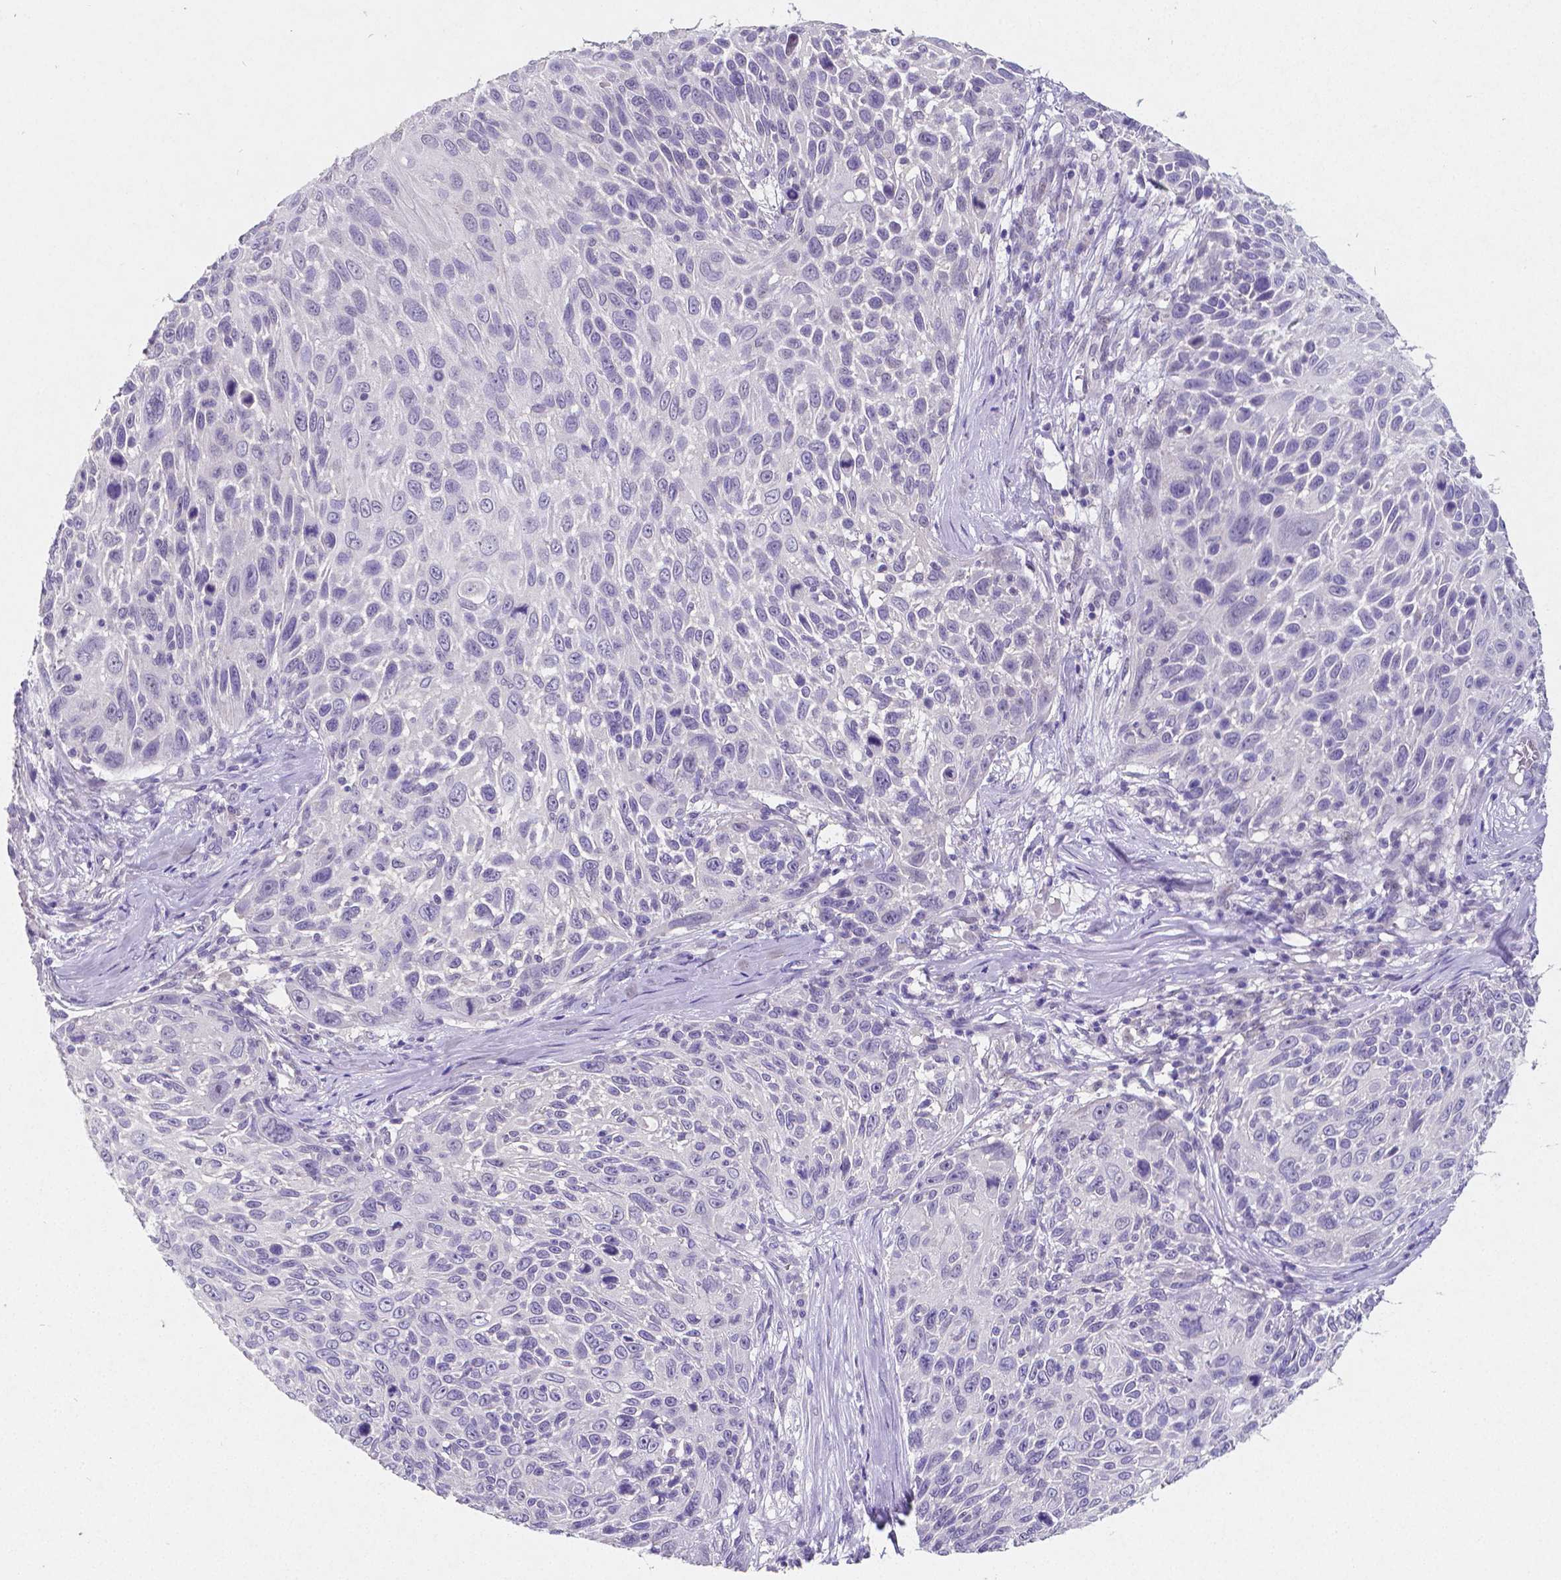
{"staining": {"intensity": "negative", "quantity": "none", "location": "none"}, "tissue": "skin cancer", "cell_type": "Tumor cells", "image_type": "cancer", "snomed": [{"axis": "morphology", "description": "Squamous cell carcinoma, NOS"}, {"axis": "topography", "description": "Skin"}], "caption": "Immunohistochemistry (IHC) photomicrograph of neoplastic tissue: skin cancer stained with DAB (3,3'-diaminobenzidine) demonstrates no significant protein positivity in tumor cells.", "gene": "SATB2", "patient": {"sex": "male", "age": 92}}